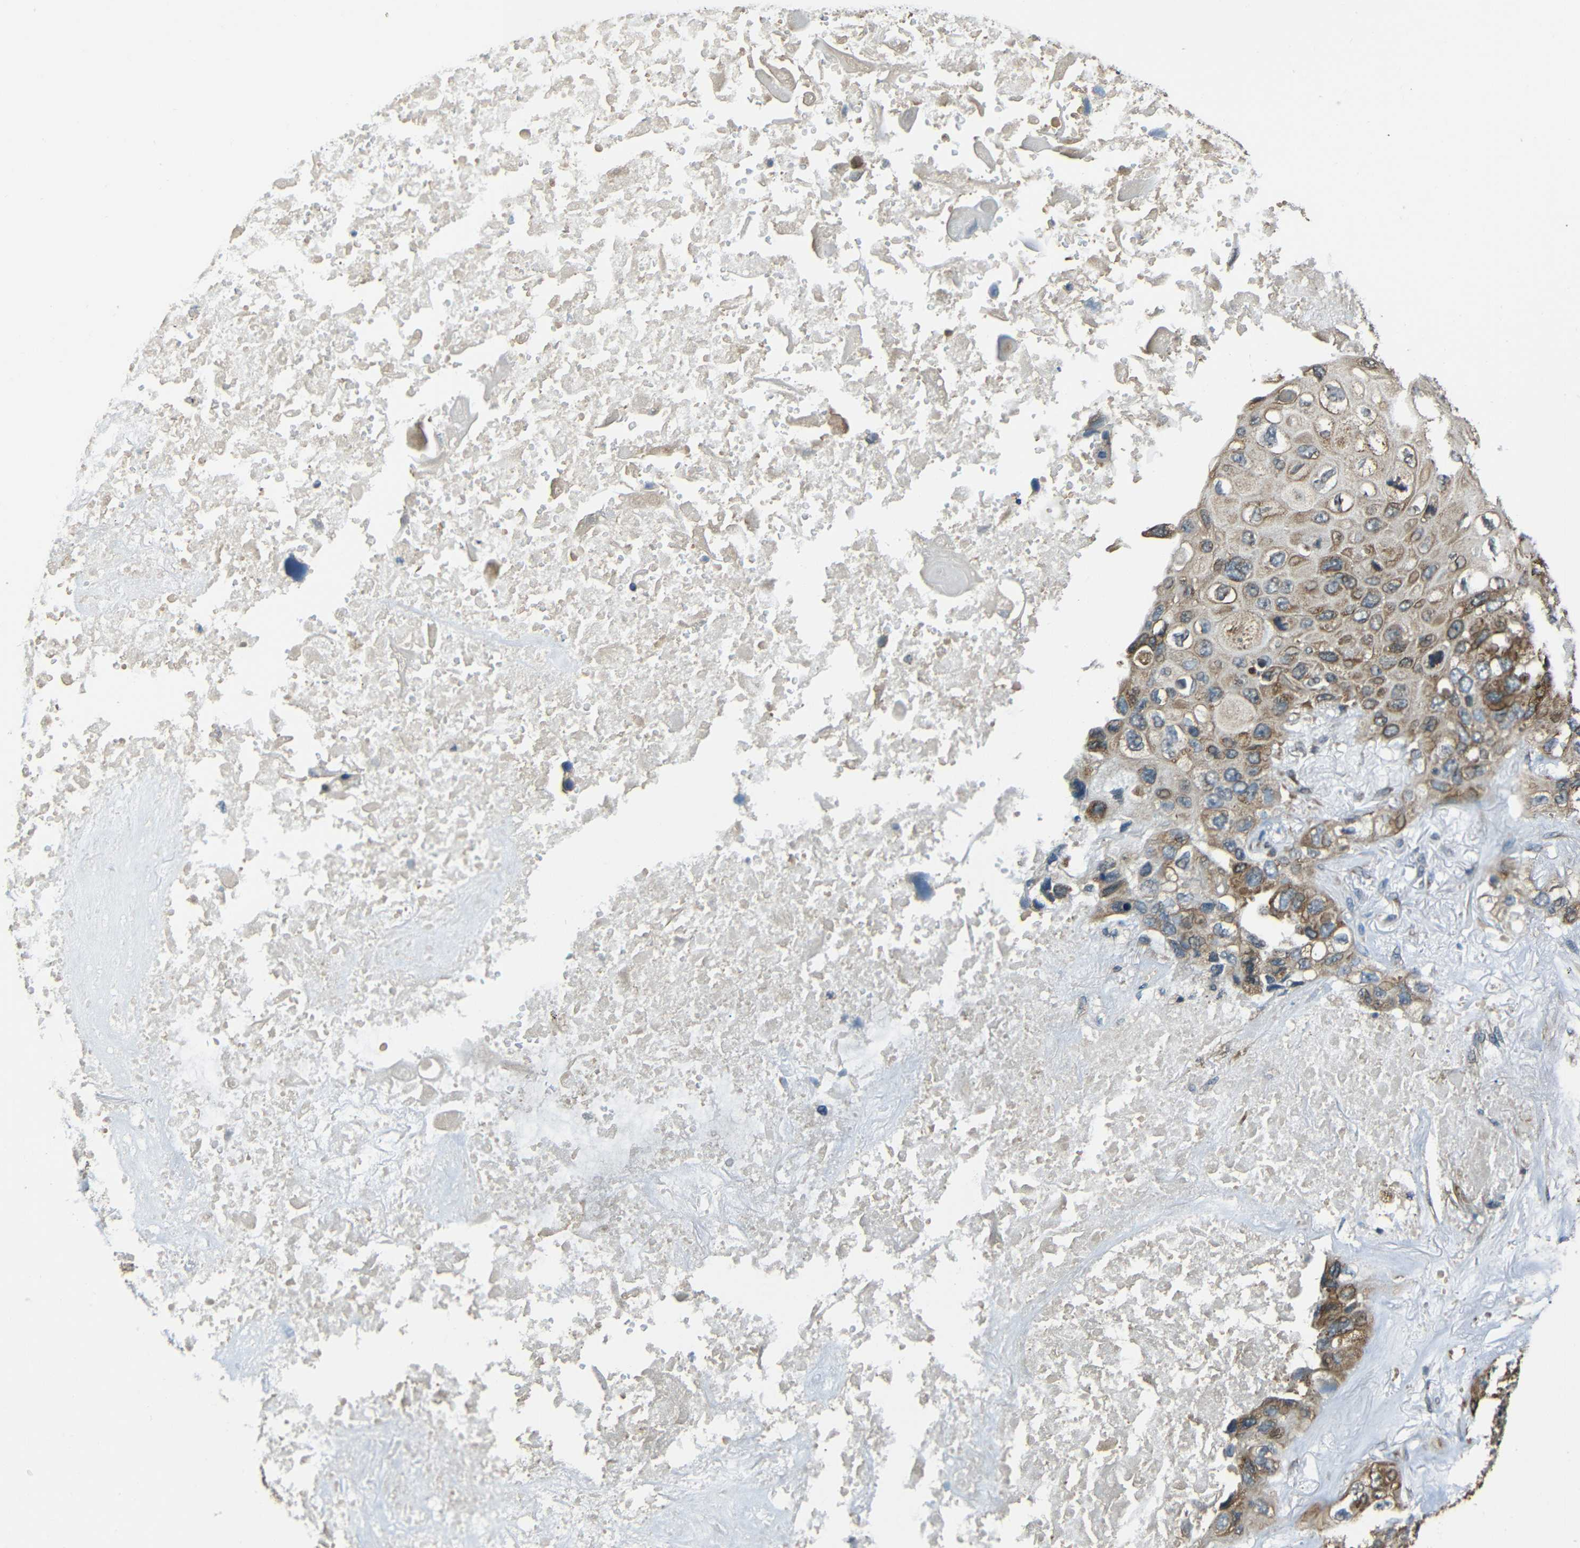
{"staining": {"intensity": "moderate", "quantity": "25%-75%", "location": "cytoplasmic/membranous"}, "tissue": "lung cancer", "cell_type": "Tumor cells", "image_type": "cancer", "snomed": [{"axis": "morphology", "description": "Squamous cell carcinoma, NOS"}, {"axis": "topography", "description": "Lung"}], "caption": "There is medium levels of moderate cytoplasmic/membranous expression in tumor cells of lung cancer (squamous cell carcinoma), as demonstrated by immunohistochemical staining (brown color).", "gene": "VAPB", "patient": {"sex": "female", "age": 73}}